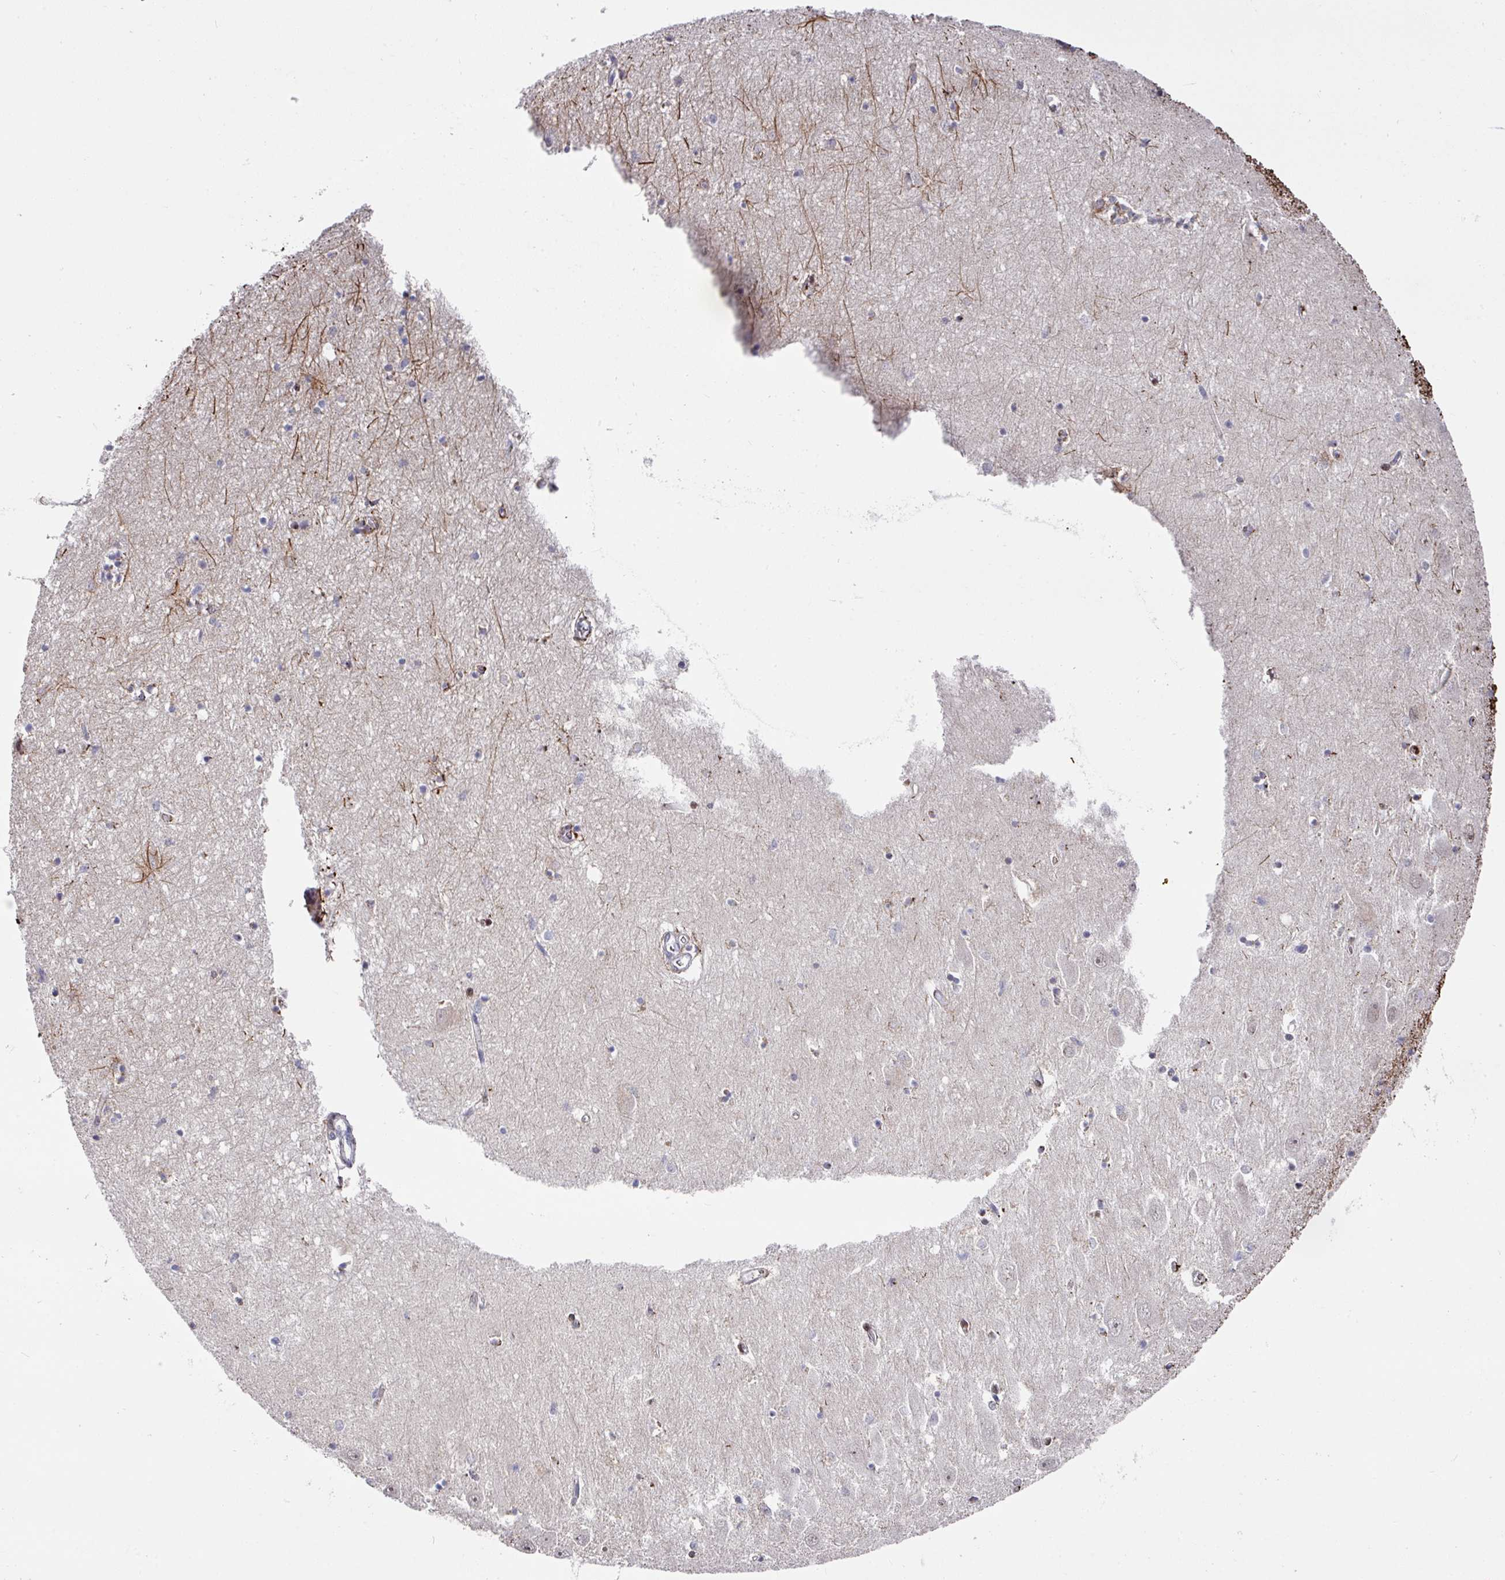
{"staining": {"intensity": "moderate", "quantity": "<25%", "location": "cytoplasmic/membranous,nuclear"}, "tissue": "hippocampus", "cell_type": "Glial cells", "image_type": "normal", "snomed": [{"axis": "morphology", "description": "Normal tissue, NOS"}, {"axis": "topography", "description": "Hippocampus"}], "caption": "The histopathology image shows immunohistochemical staining of unremarkable hippocampus. There is moderate cytoplasmic/membranous,nuclear staining is present in about <25% of glial cells. The staining was performed using DAB to visualize the protein expression in brown, while the nuclei were stained in blue with hematoxylin (Magnification: 20x).", "gene": "CBX7", "patient": {"sex": "female", "age": 64}}